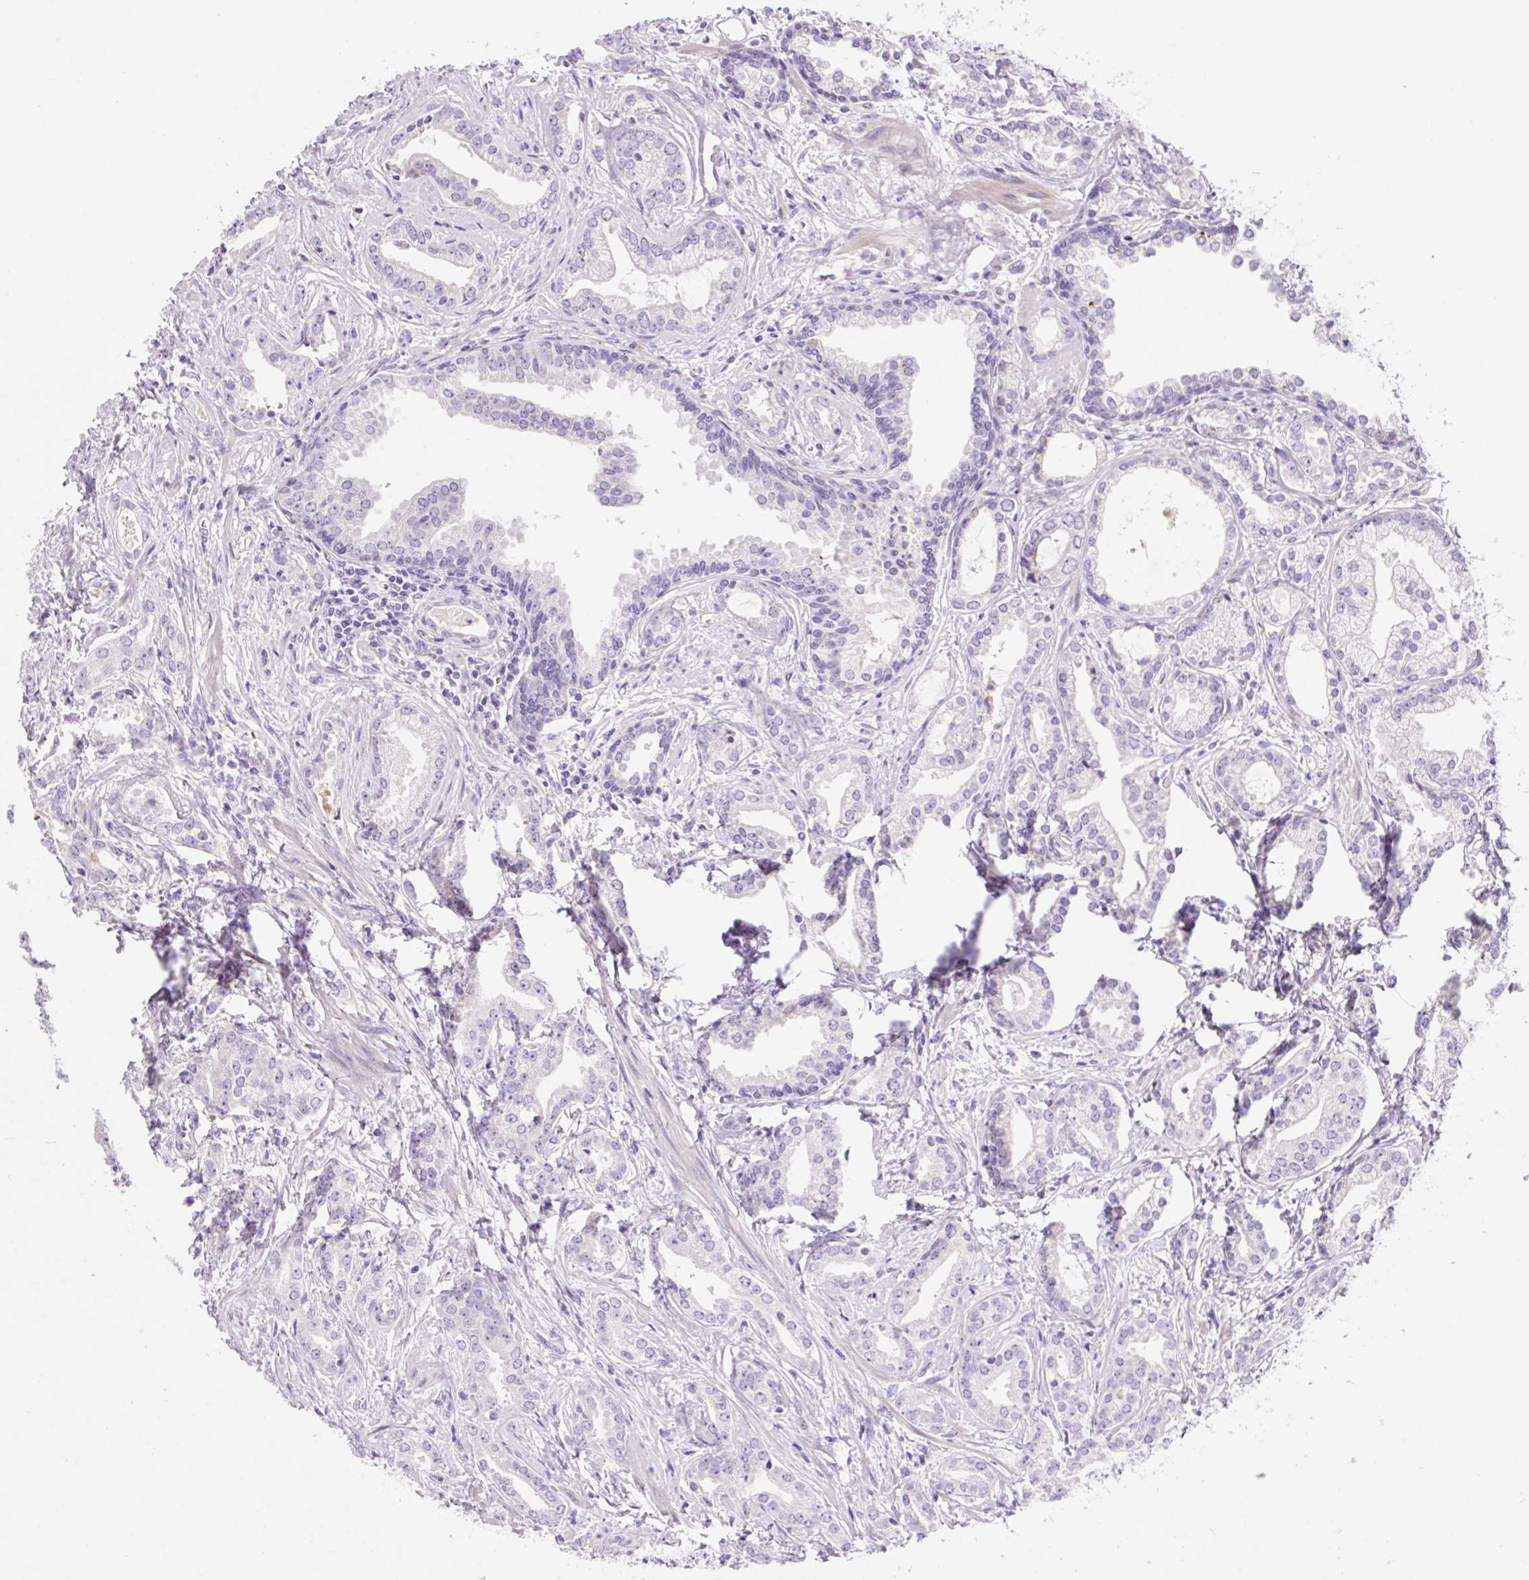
{"staining": {"intensity": "negative", "quantity": "none", "location": "none"}, "tissue": "prostate cancer", "cell_type": "Tumor cells", "image_type": "cancer", "snomed": [{"axis": "morphology", "description": "Adenocarcinoma, Medium grade"}, {"axis": "topography", "description": "Prostate"}], "caption": "Tumor cells are negative for brown protein staining in prostate cancer.", "gene": "ZNF121", "patient": {"sex": "male", "age": 57}}